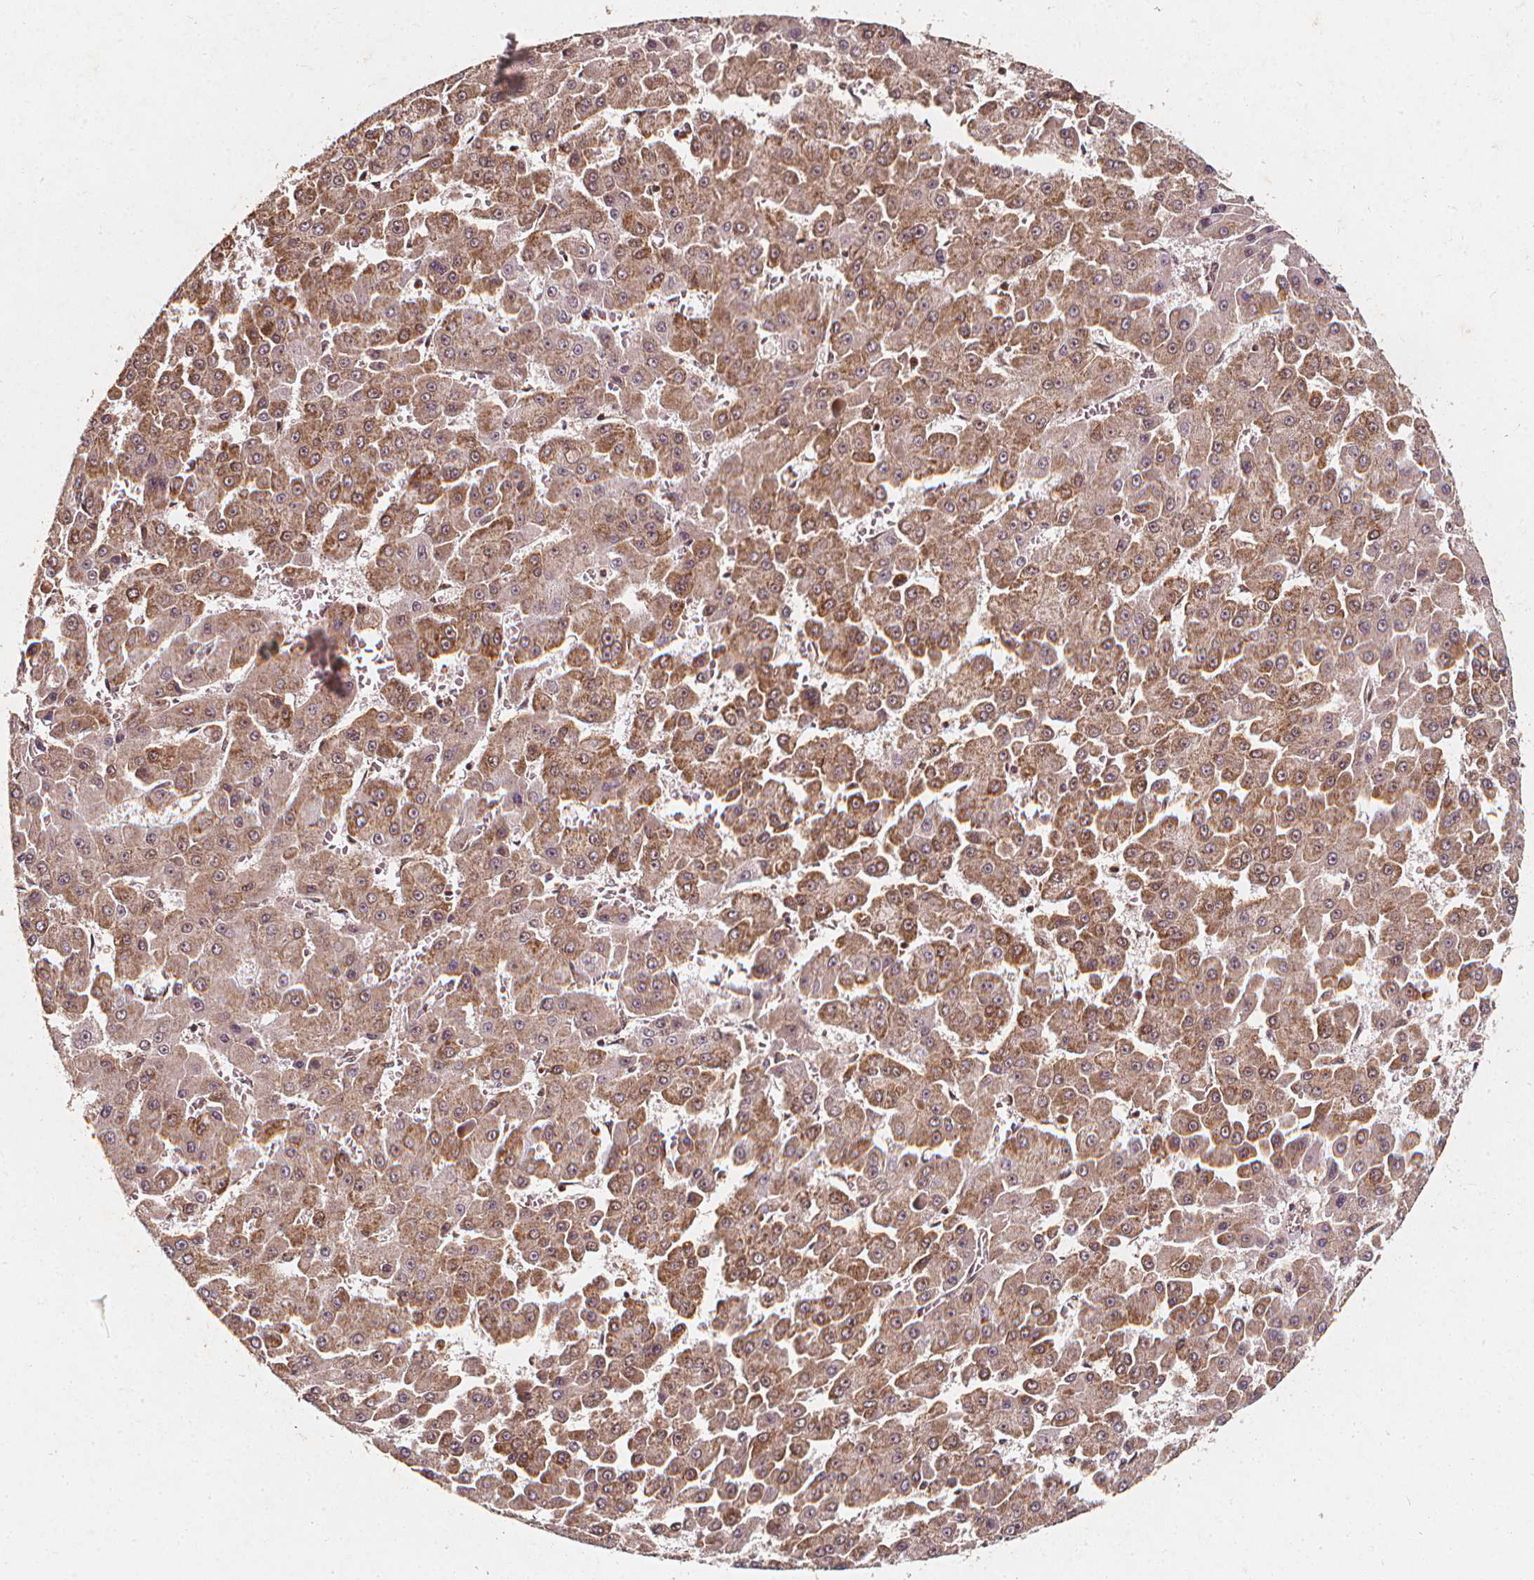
{"staining": {"intensity": "moderate", "quantity": ">75%", "location": "cytoplasmic/membranous"}, "tissue": "liver cancer", "cell_type": "Tumor cells", "image_type": "cancer", "snomed": [{"axis": "morphology", "description": "Carcinoma, Hepatocellular, NOS"}, {"axis": "topography", "description": "Liver"}], "caption": "Protein staining displays moderate cytoplasmic/membranous expression in approximately >75% of tumor cells in hepatocellular carcinoma (liver).", "gene": "SMN1", "patient": {"sex": "male", "age": 78}}